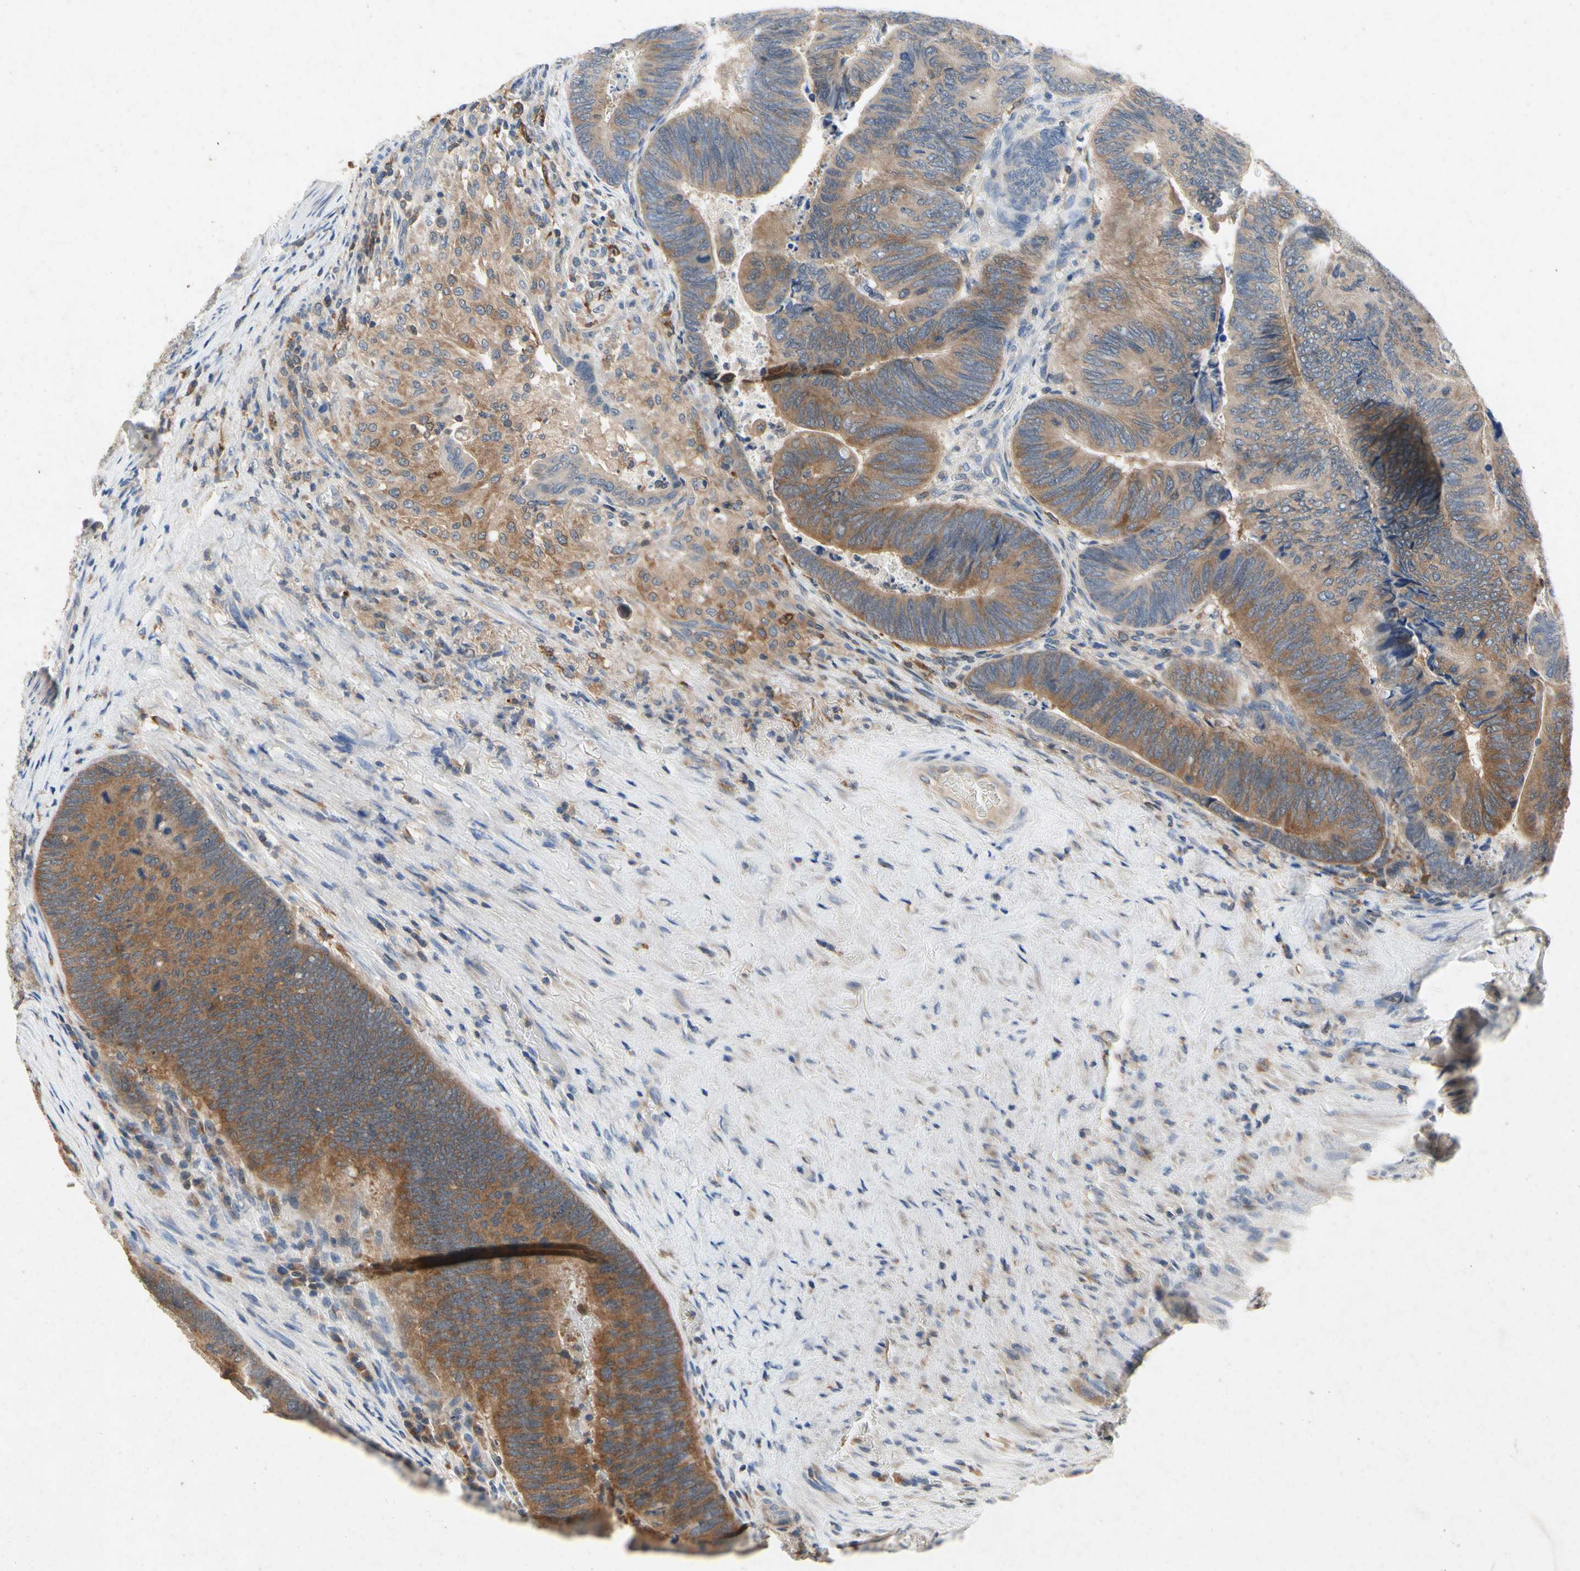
{"staining": {"intensity": "moderate", "quantity": "25%-75%", "location": "cytoplasmic/membranous"}, "tissue": "colorectal cancer", "cell_type": "Tumor cells", "image_type": "cancer", "snomed": [{"axis": "morphology", "description": "Normal tissue, NOS"}, {"axis": "morphology", "description": "Adenocarcinoma, NOS"}, {"axis": "topography", "description": "Rectum"}, {"axis": "topography", "description": "Peripheral nerve tissue"}], "caption": "Human colorectal cancer stained for a protein (brown) demonstrates moderate cytoplasmic/membranous positive expression in about 25%-75% of tumor cells.", "gene": "RPS6KA1", "patient": {"sex": "male", "age": 92}}